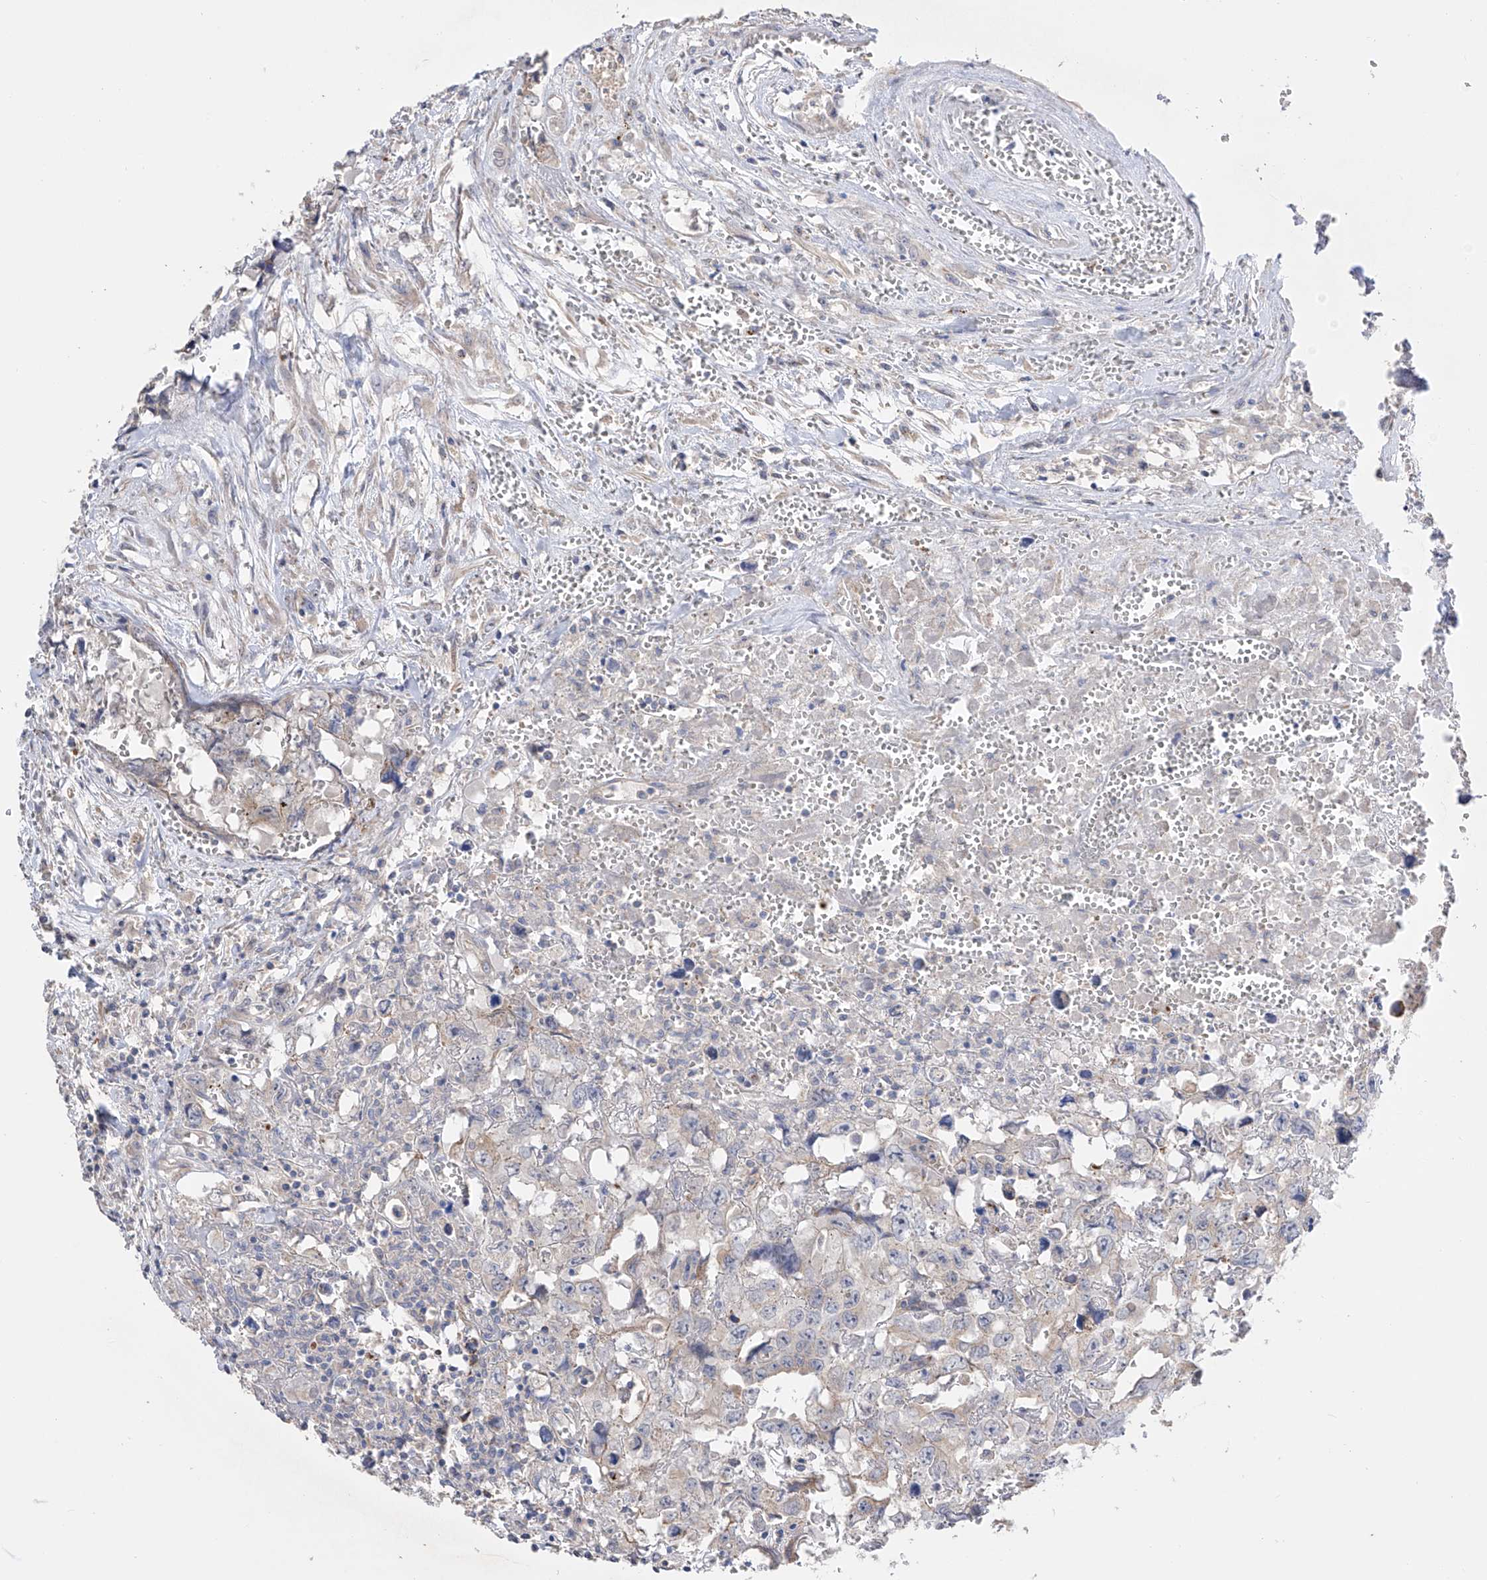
{"staining": {"intensity": "negative", "quantity": "none", "location": "none"}, "tissue": "testis cancer", "cell_type": "Tumor cells", "image_type": "cancer", "snomed": [{"axis": "morphology", "description": "Carcinoma, Embryonal, NOS"}, {"axis": "topography", "description": "Testis"}], "caption": "High power microscopy image of an immunohistochemistry photomicrograph of testis cancer (embryonal carcinoma), revealing no significant expression in tumor cells. The staining is performed using DAB (3,3'-diaminobenzidine) brown chromogen with nuclei counter-stained in using hematoxylin.", "gene": "NFATC4", "patient": {"sex": "male", "age": 31}}